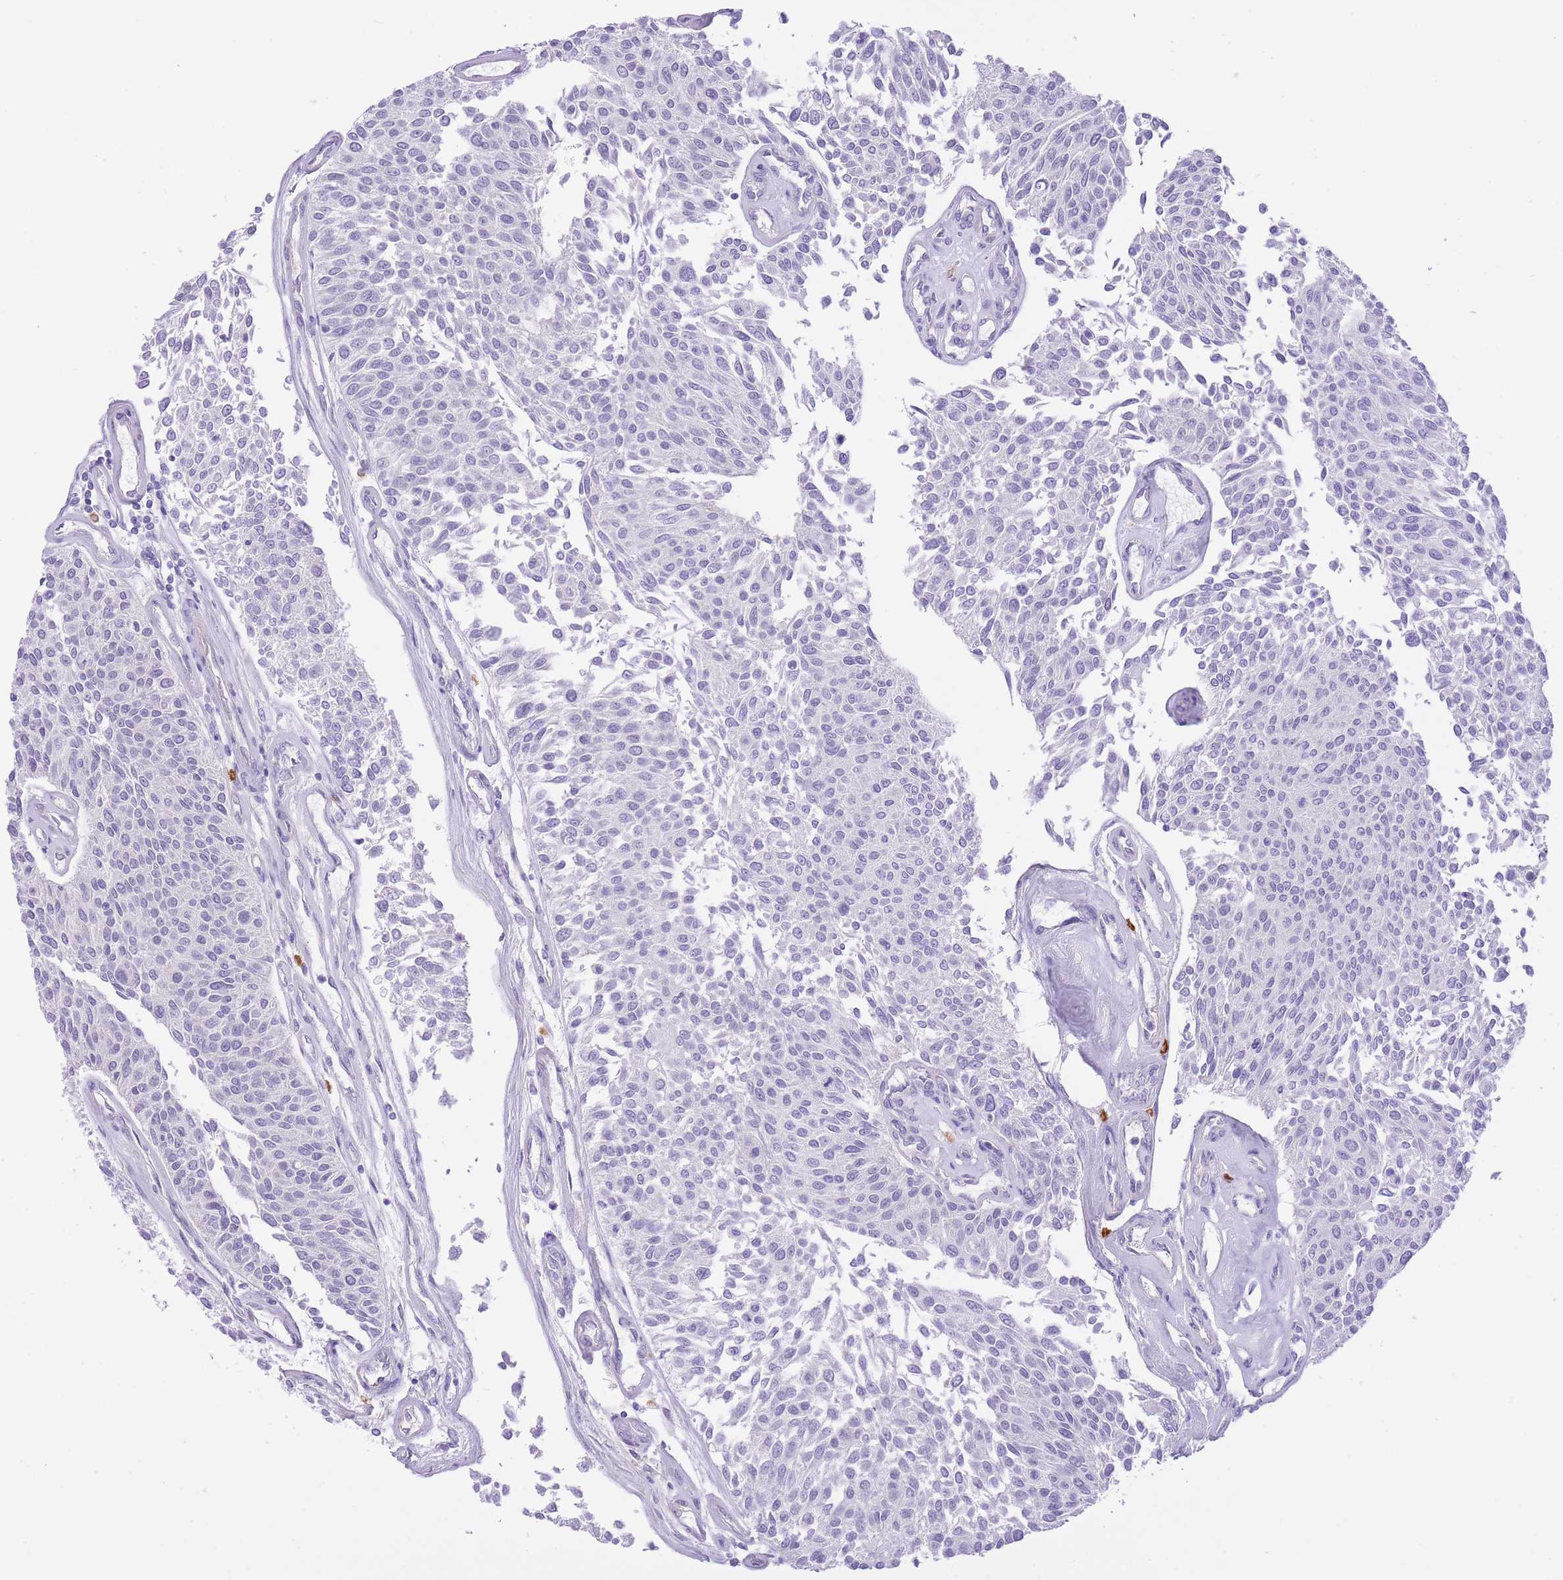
{"staining": {"intensity": "negative", "quantity": "none", "location": "none"}, "tissue": "urothelial cancer", "cell_type": "Tumor cells", "image_type": "cancer", "snomed": [{"axis": "morphology", "description": "Urothelial carcinoma, NOS"}, {"axis": "topography", "description": "Urinary bladder"}], "caption": "This is an IHC micrograph of transitional cell carcinoma. There is no expression in tumor cells.", "gene": "MEIOSIN", "patient": {"sex": "male", "age": 55}}